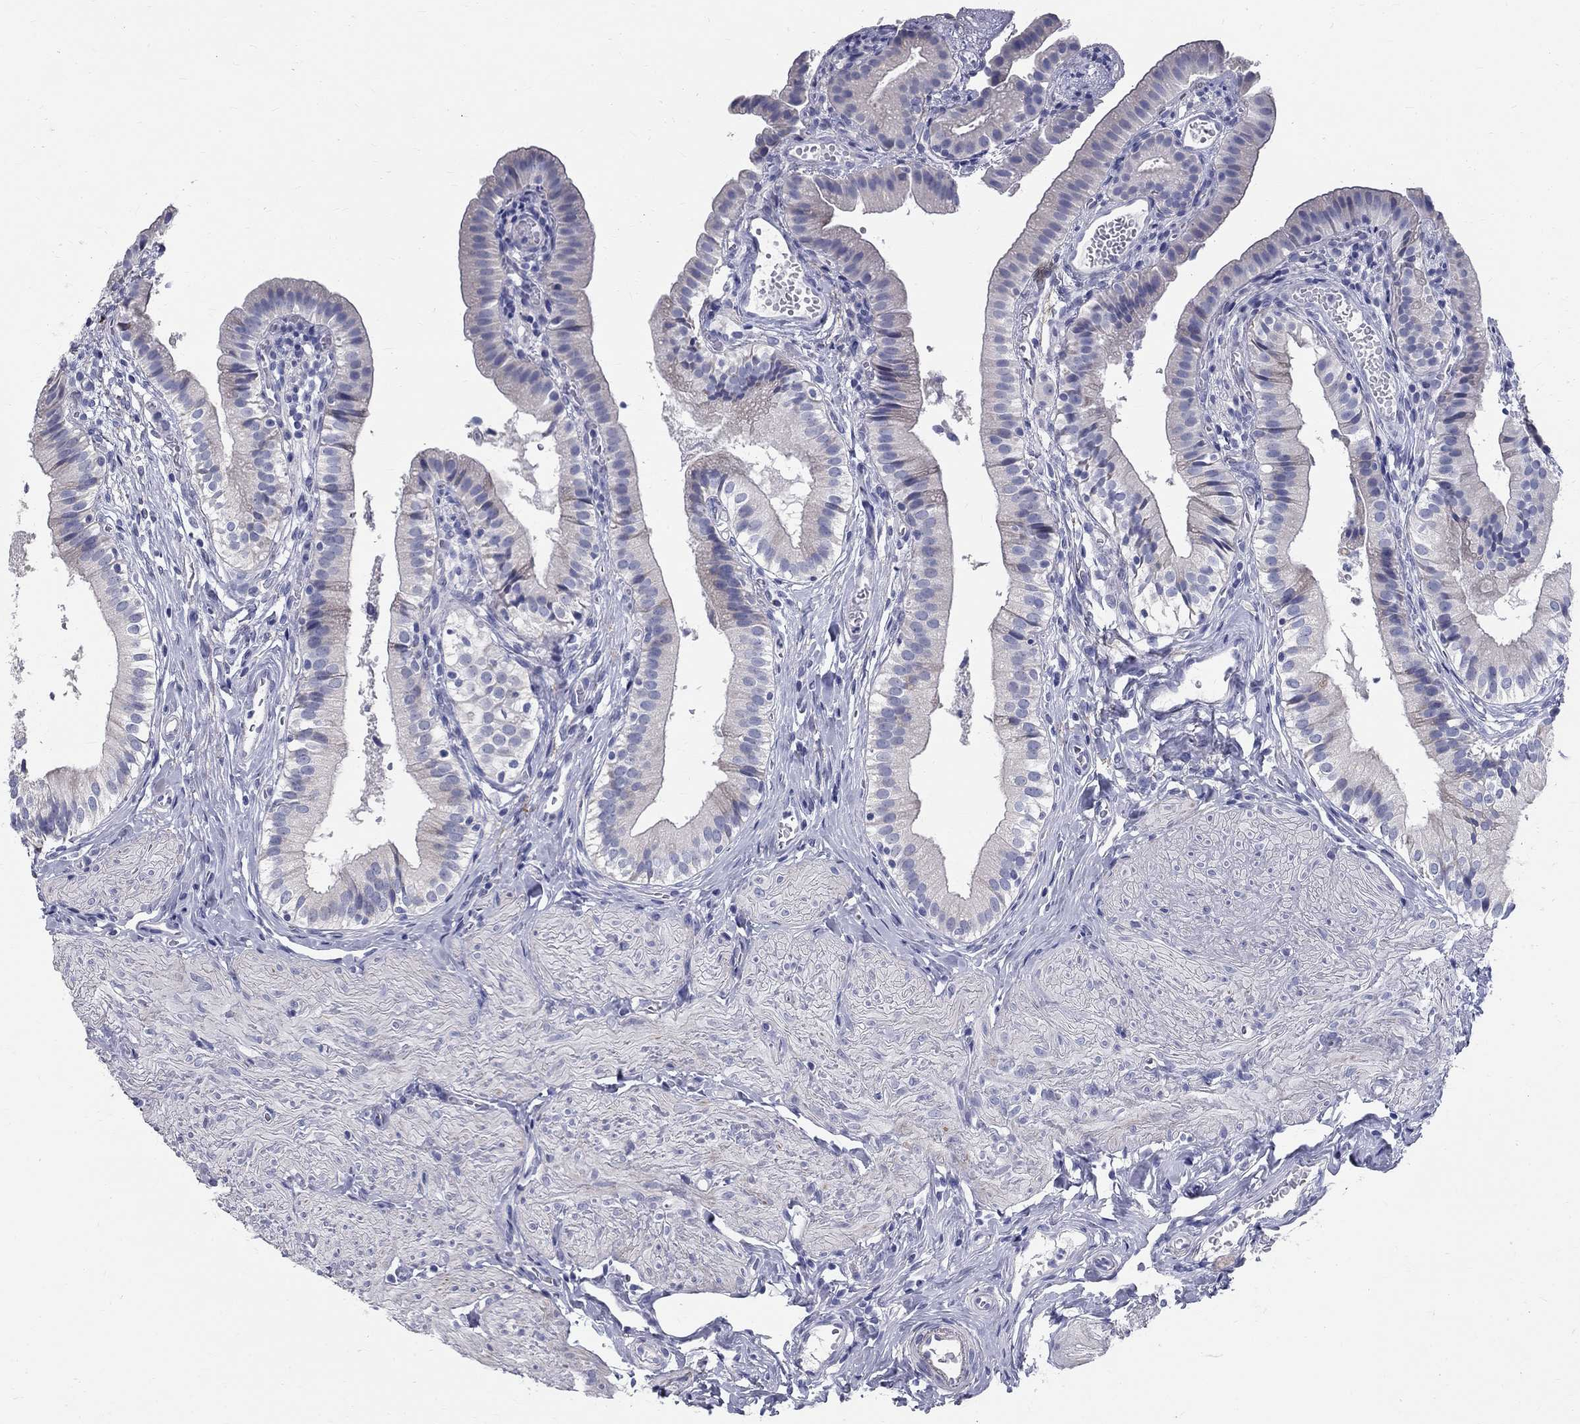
{"staining": {"intensity": "negative", "quantity": "none", "location": "none"}, "tissue": "gallbladder", "cell_type": "Glandular cells", "image_type": "normal", "snomed": [{"axis": "morphology", "description": "Normal tissue, NOS"}, {"axis": "topography", "description": "Gallbladder"}, {"axis": "topography", "description": "Peripheral nerve tissue"}], "caption": "DAB immunohistochemical staining of normal gallbladder displays no significant staining in glandular cells.", "gene": "TGM4", "patient": {"sex": "male", "age": 17}}